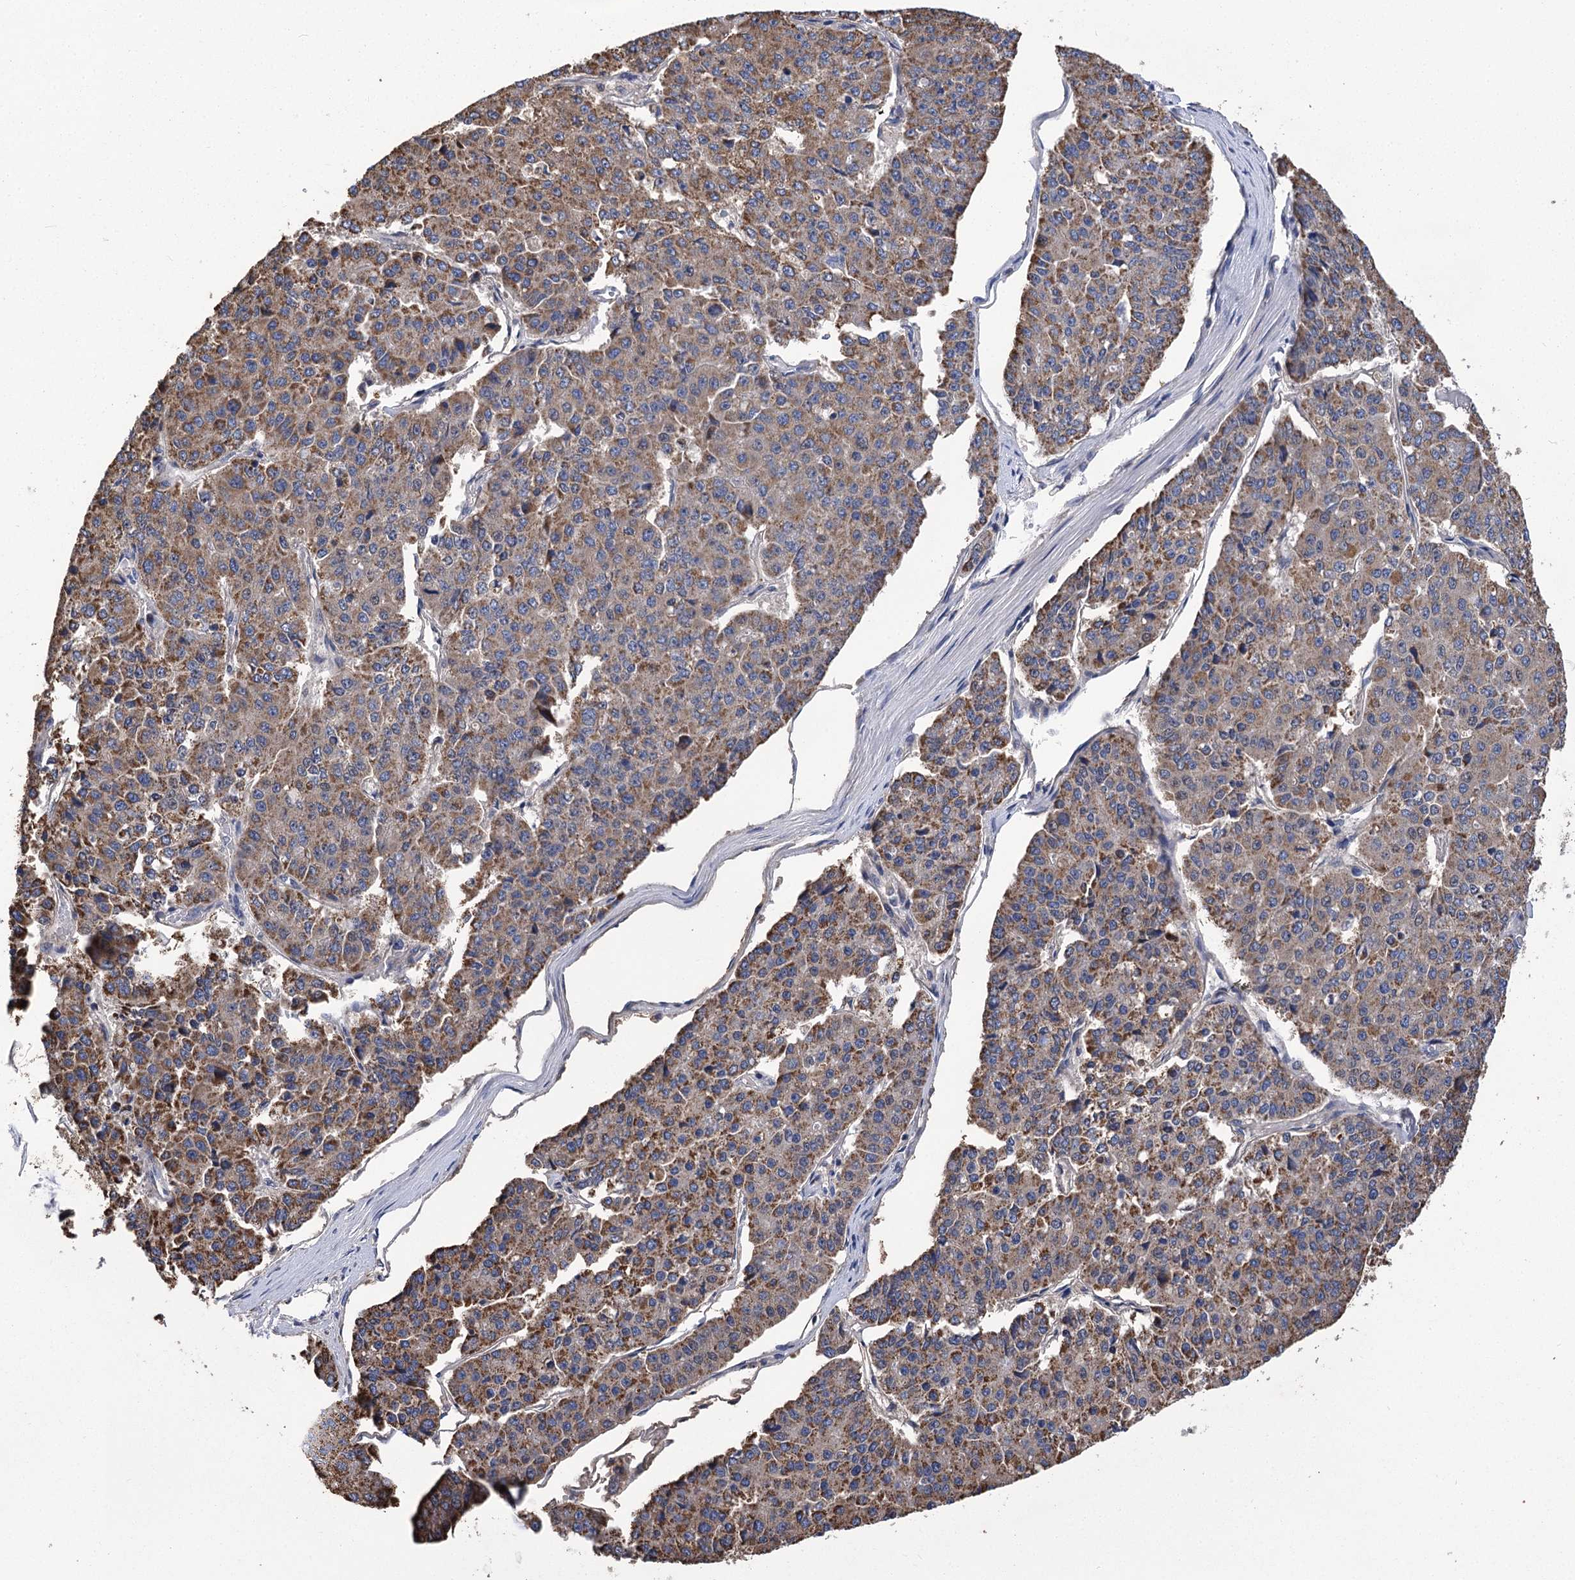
{"staining": {"intensity": "moderate", "quantity": ">75%", "location": "cytoplasmic/membranous"}, "tissue": "pancreatic cancer", "cell_type": "Tumor cells", "image_type": "cancer", "snomed": [{"axis": "morphology", "description": "Adenocarcinoma, NOS"}, {"axis": "topography", "description": "Pancreas"}], "caption": "DAB immunohistochemical staining of human pancreatic cancer (adenocarcinoma) exhibits moderate cytoplasmic/membranous protein positivity in approximately >75% of tumor cells.", "gene": "CCDC73", "patient": {"sex": "male", "age": 50}}